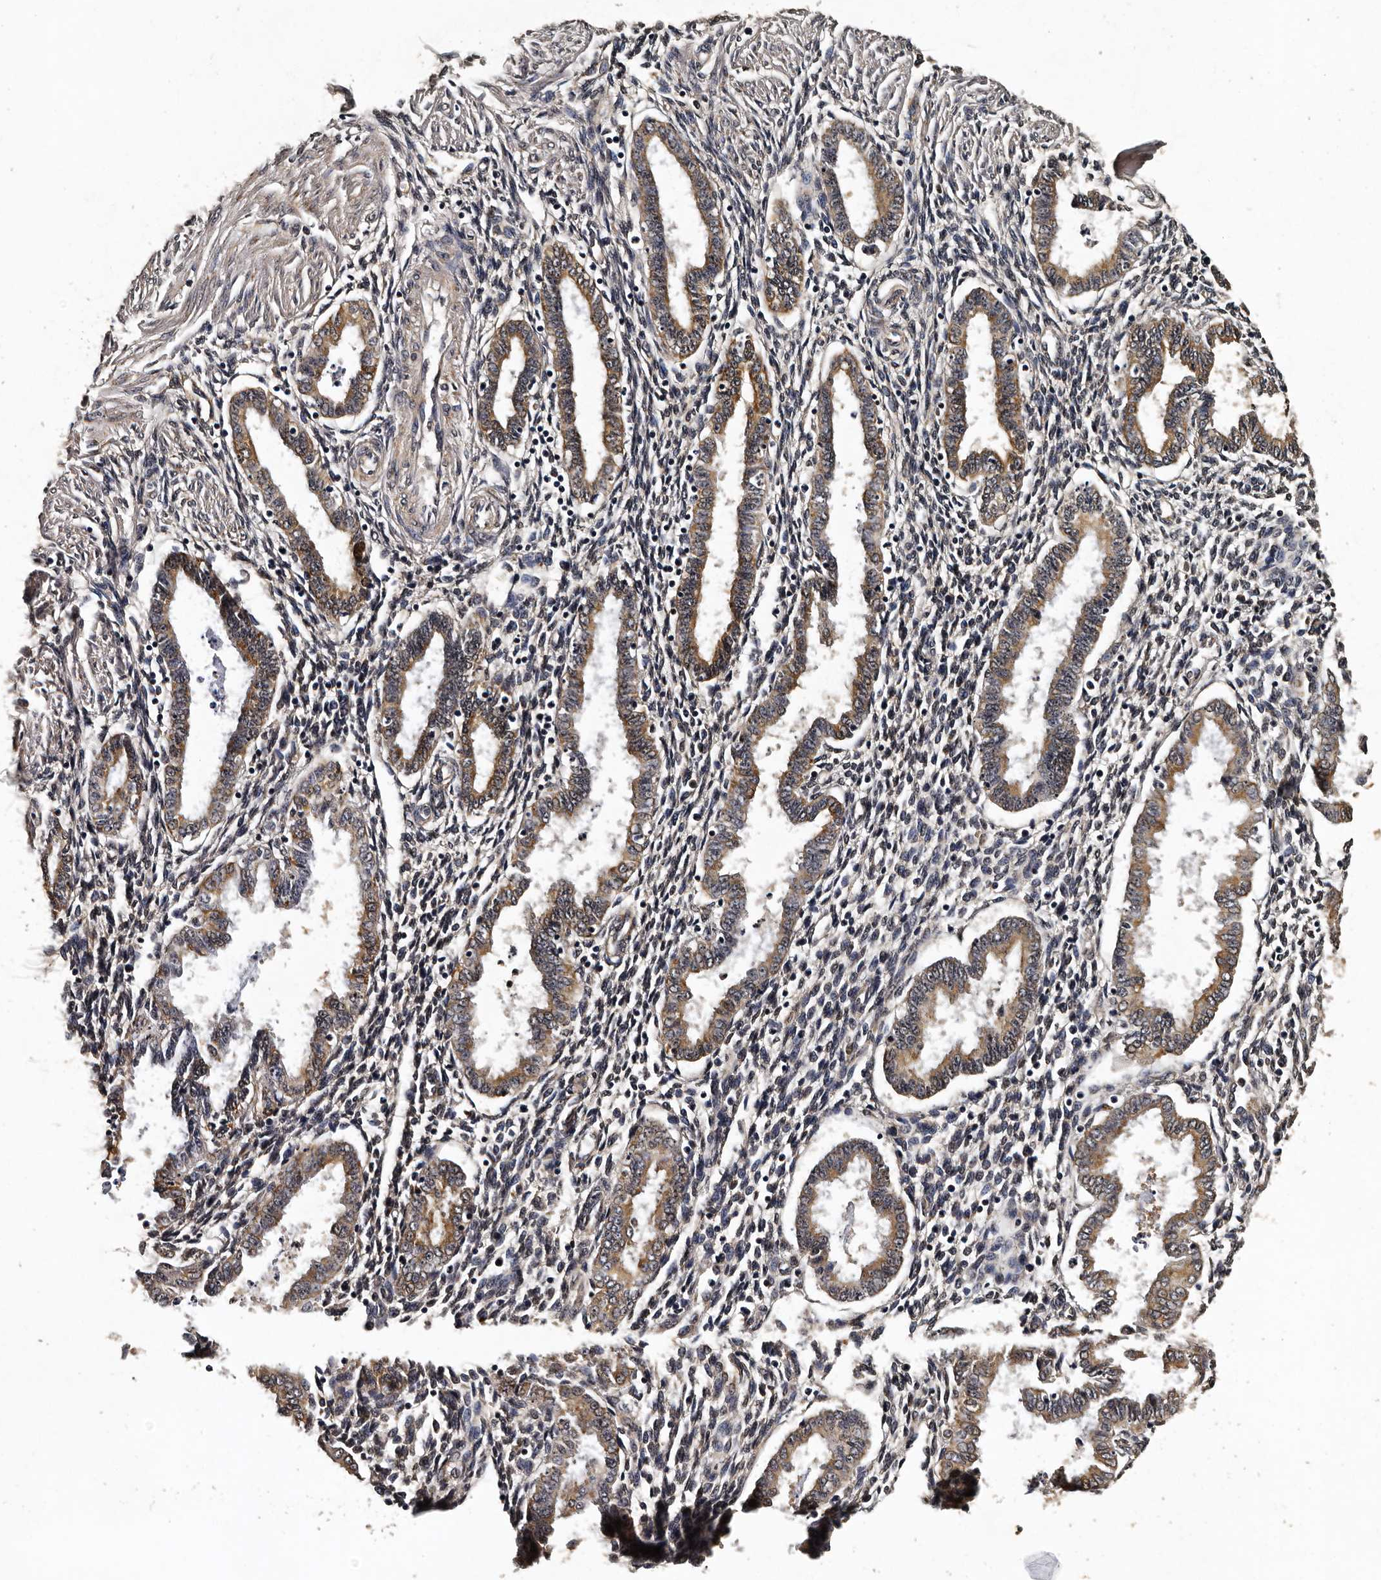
{"staining": {"intensity": "weak", "quantity": "25%-75%", "location": "cytoplasmic/membranous"}, "tissue": "endometrium", "cell_type": "Cells in endometrial stroma", "image_type": "normal", "snomed": [{"axis": "morphology", "description": "Normal tissue, NOS"}, {"axis": "topography", "description": "Endometrium"}], "caption": "Brown immunohistochemical staining in unremarkable human endometrium shows weak cytoplasmic/membranous expression in approximately 25%-75% of cells in endometrial stroma.", "gene": "CPNE3", "patient": {"sex": "female", "age": 33}}